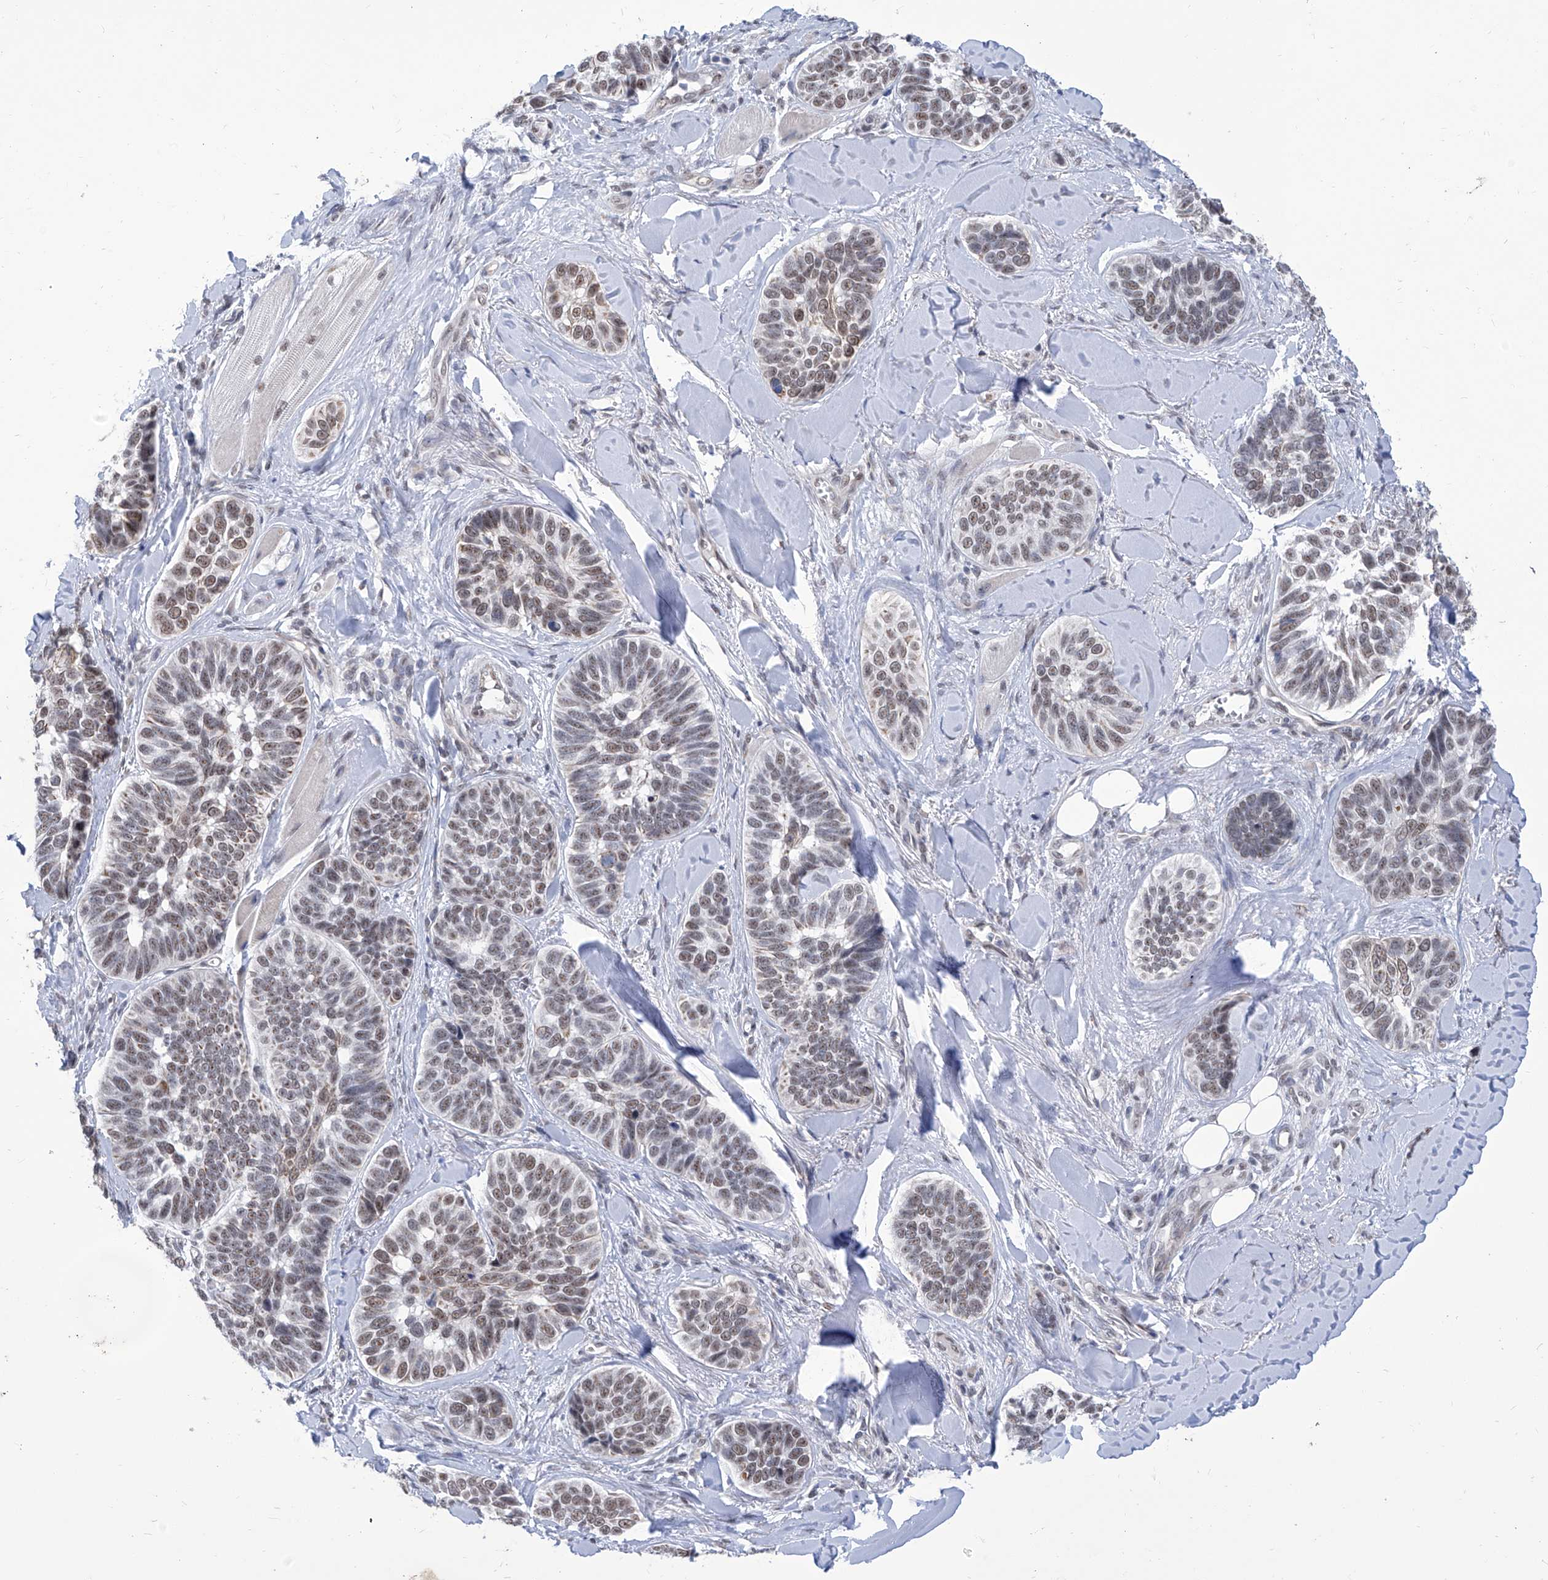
{"staining": {"intensity": "weak", "quantity": "25%-75%", "location": "nuclear"}, "tissue": "skin cancer", "cell_type": "Tumor cells", "image_type": "cancer", "snomed": [{"axis": "morphology", "description": "Basal cell carcinoma"}, {"axis": "topography", "description": "Skin"}], "caption": "An image of skin basal cell carcinoma stained for a protein shows weak nuclear brown staining in tumor cells.", "gene": "SART1", "patient": {"sex": "male", "age": 62}}